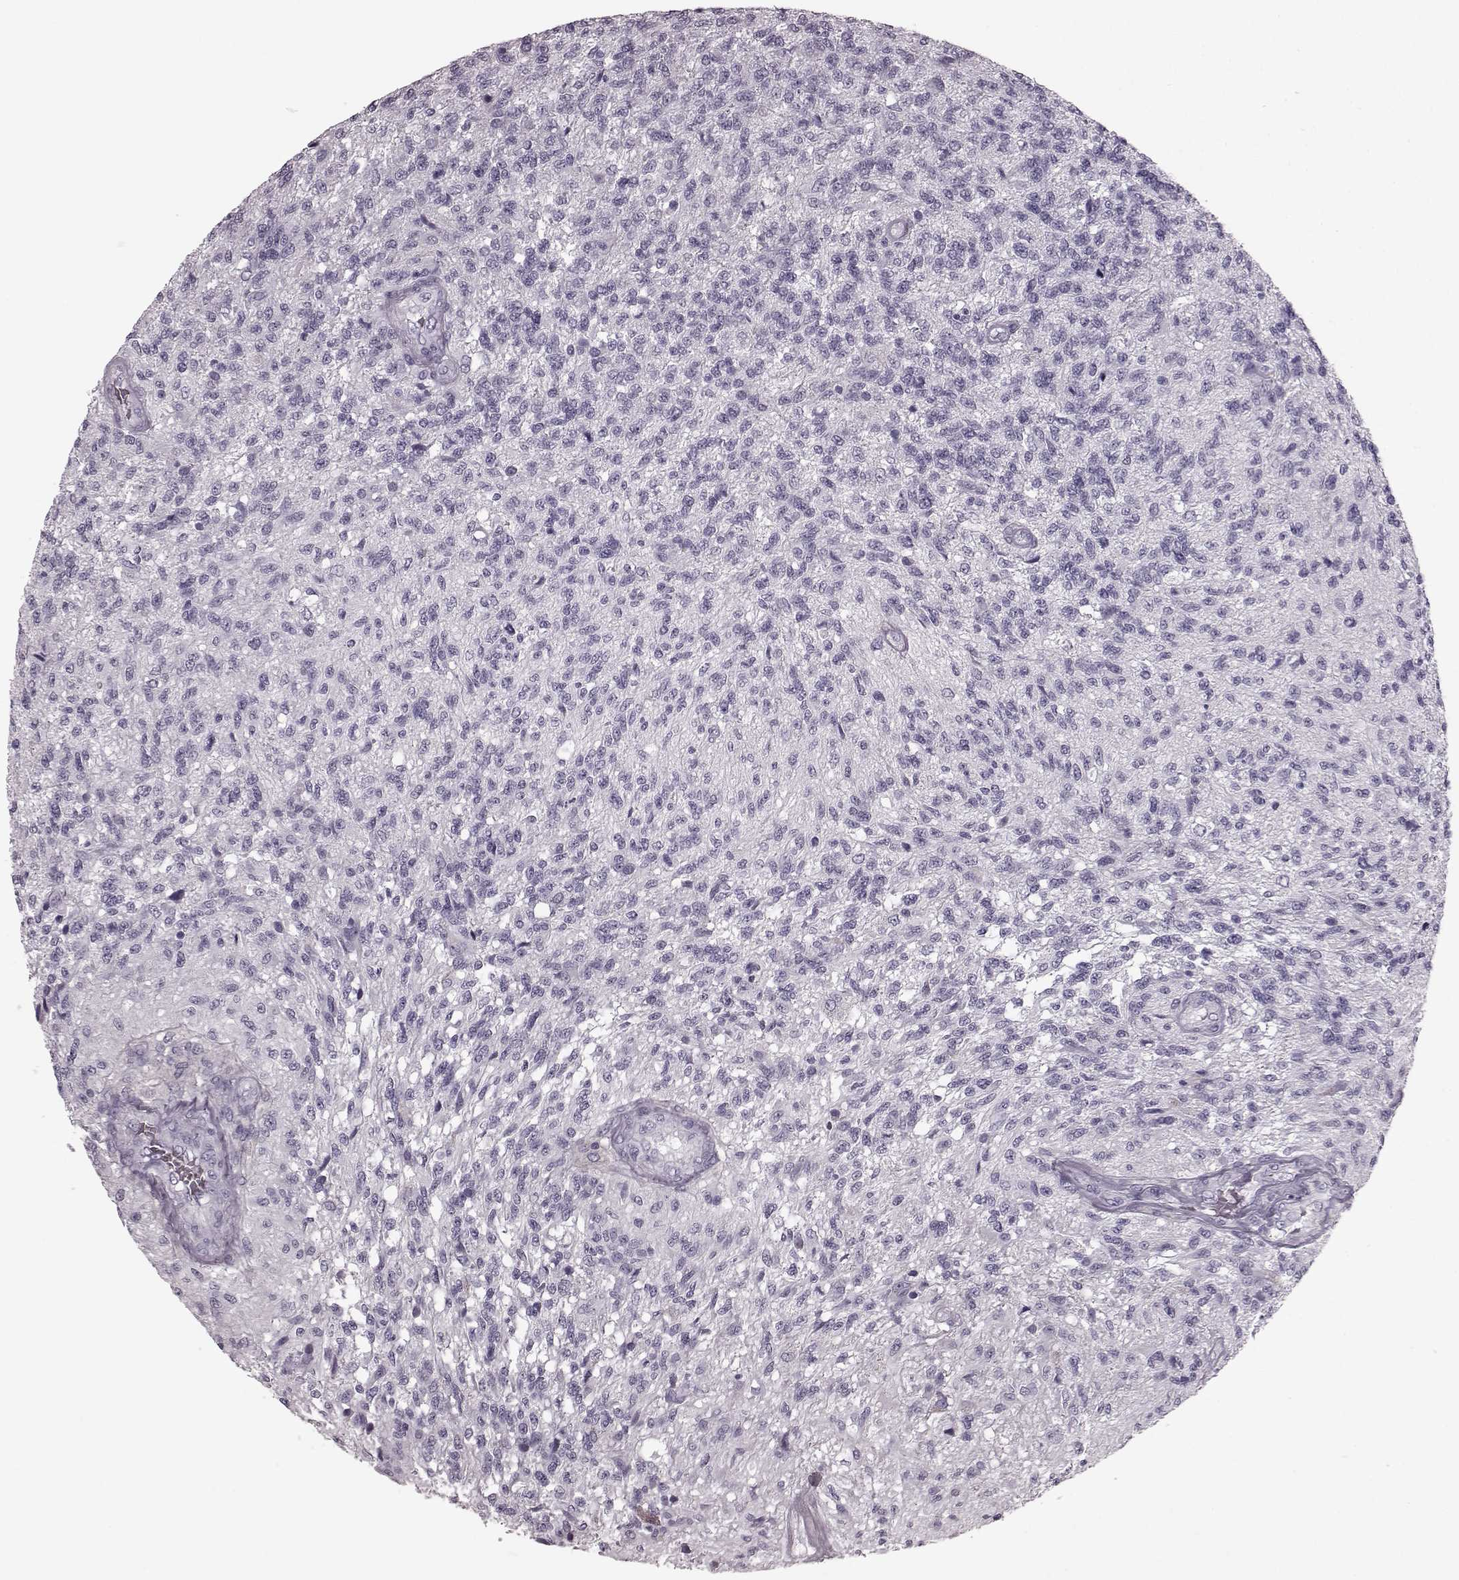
{"staining": {"intensity": "negative", "quantity": "none", "location": "none"}, "tissue": "glioma", "cell_type": "Tumor cells", "image_type": "cancer", "snomed": [{"axis": "morphology", "description": "Glioma, malignant, High grade"}, {"axis": "topography", "description": "Brain"}], "caption": "High power microscopy histopathology image of an immunohistochemistry micrograph of malignant glioma (high-grade), revealing no significant staining in tumor cells.", "gene": "CST7", "patient": {"sex": "male", "age": 56}}